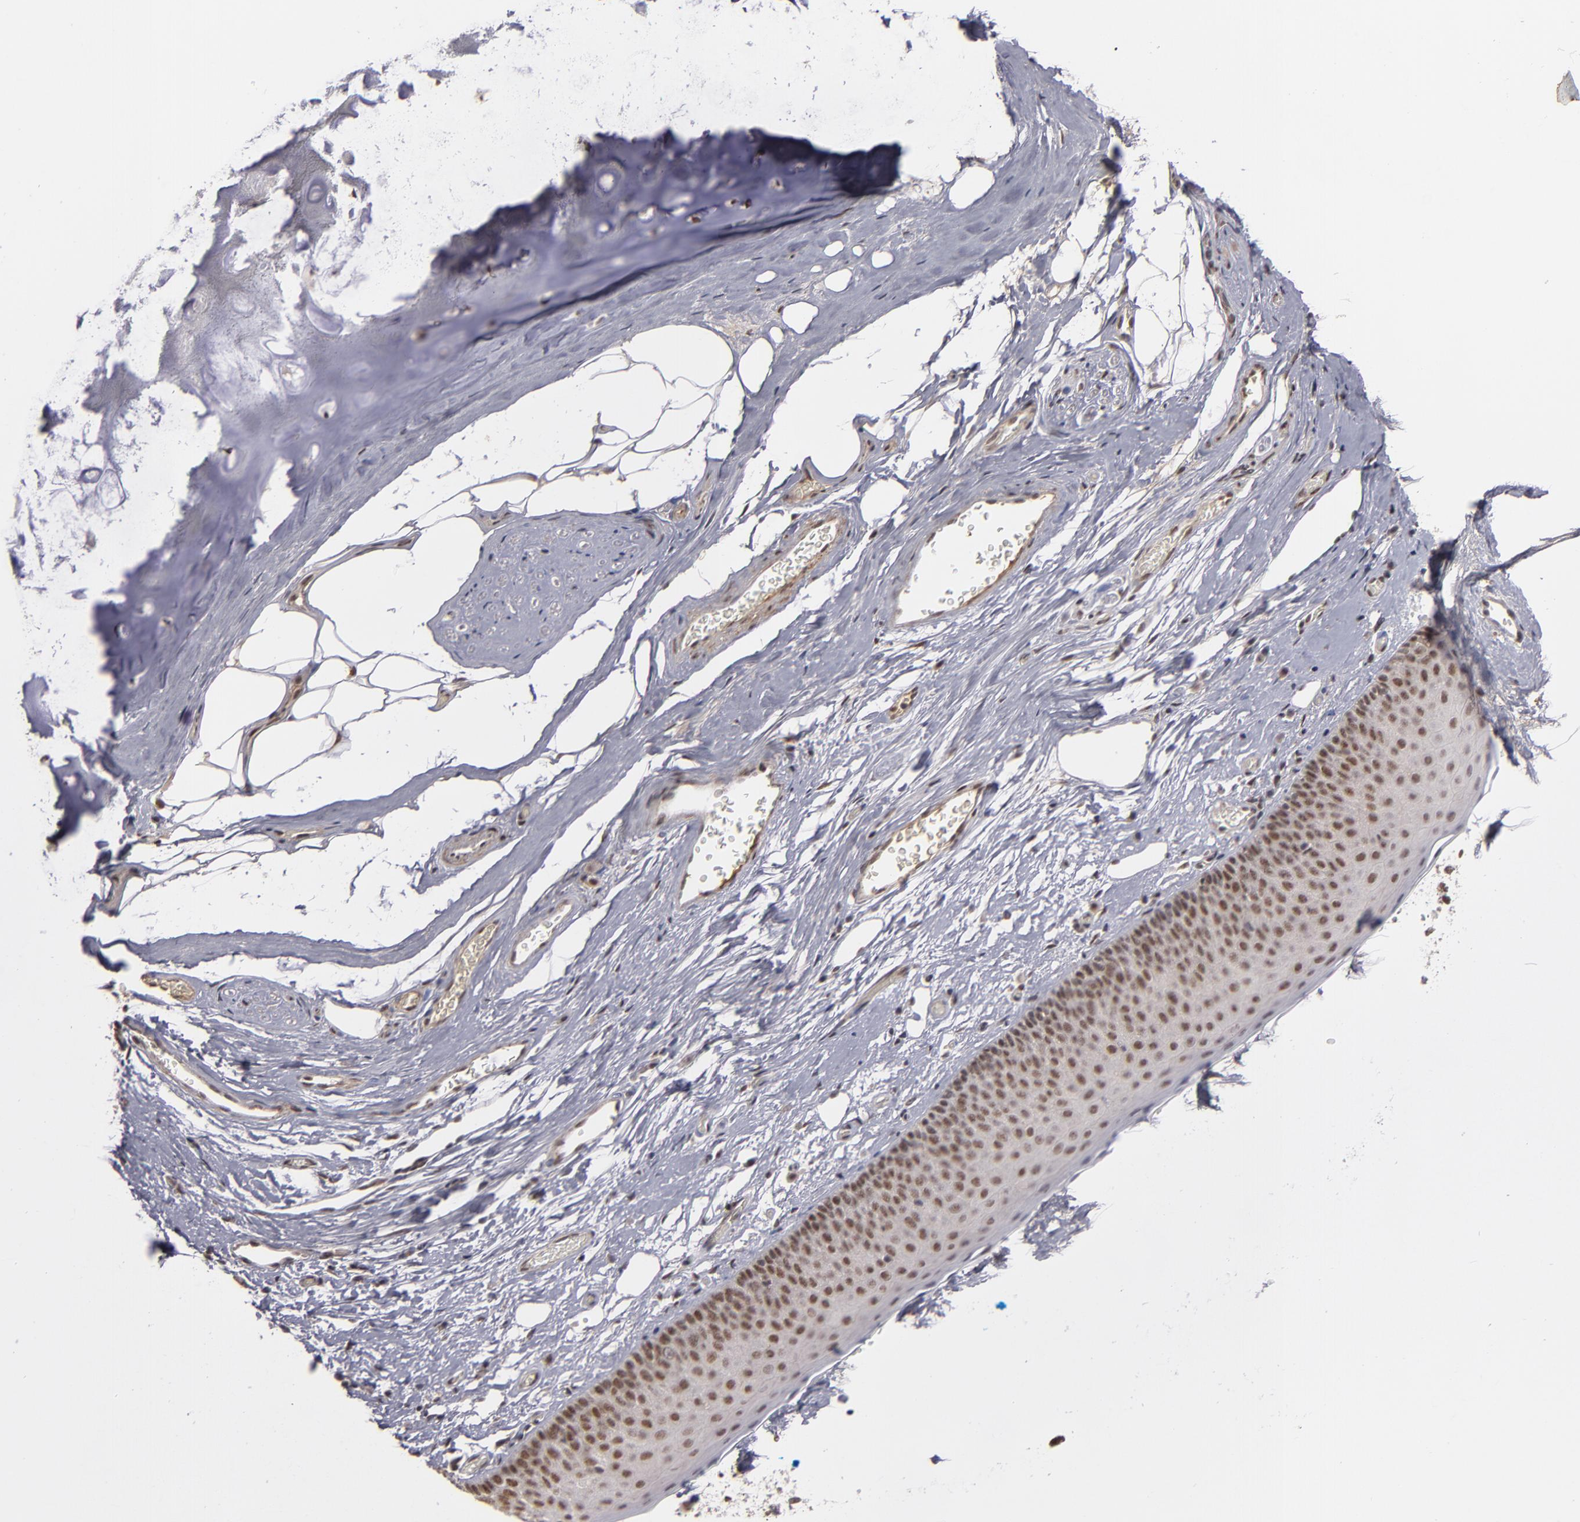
{"staining": {"intensity": "strong", "quantity": ">75%", "location": "nuclear"}, "tissue": "nasopharynx", "cell_type": "Respiratory epithelial cells", "image_type": "normal", "snomed": [{"axis": "morphology", "description": "Normal tissue, NOS"}, {"axis": "topography", "description": "Nasopharynx"}], "caption": "Normal nasopharynx displays strong nuclear positivity in about >75% of respiratory epithelial cells.", "gene": "ZNF234", "patient": {"sex": "male", "age": 56}}